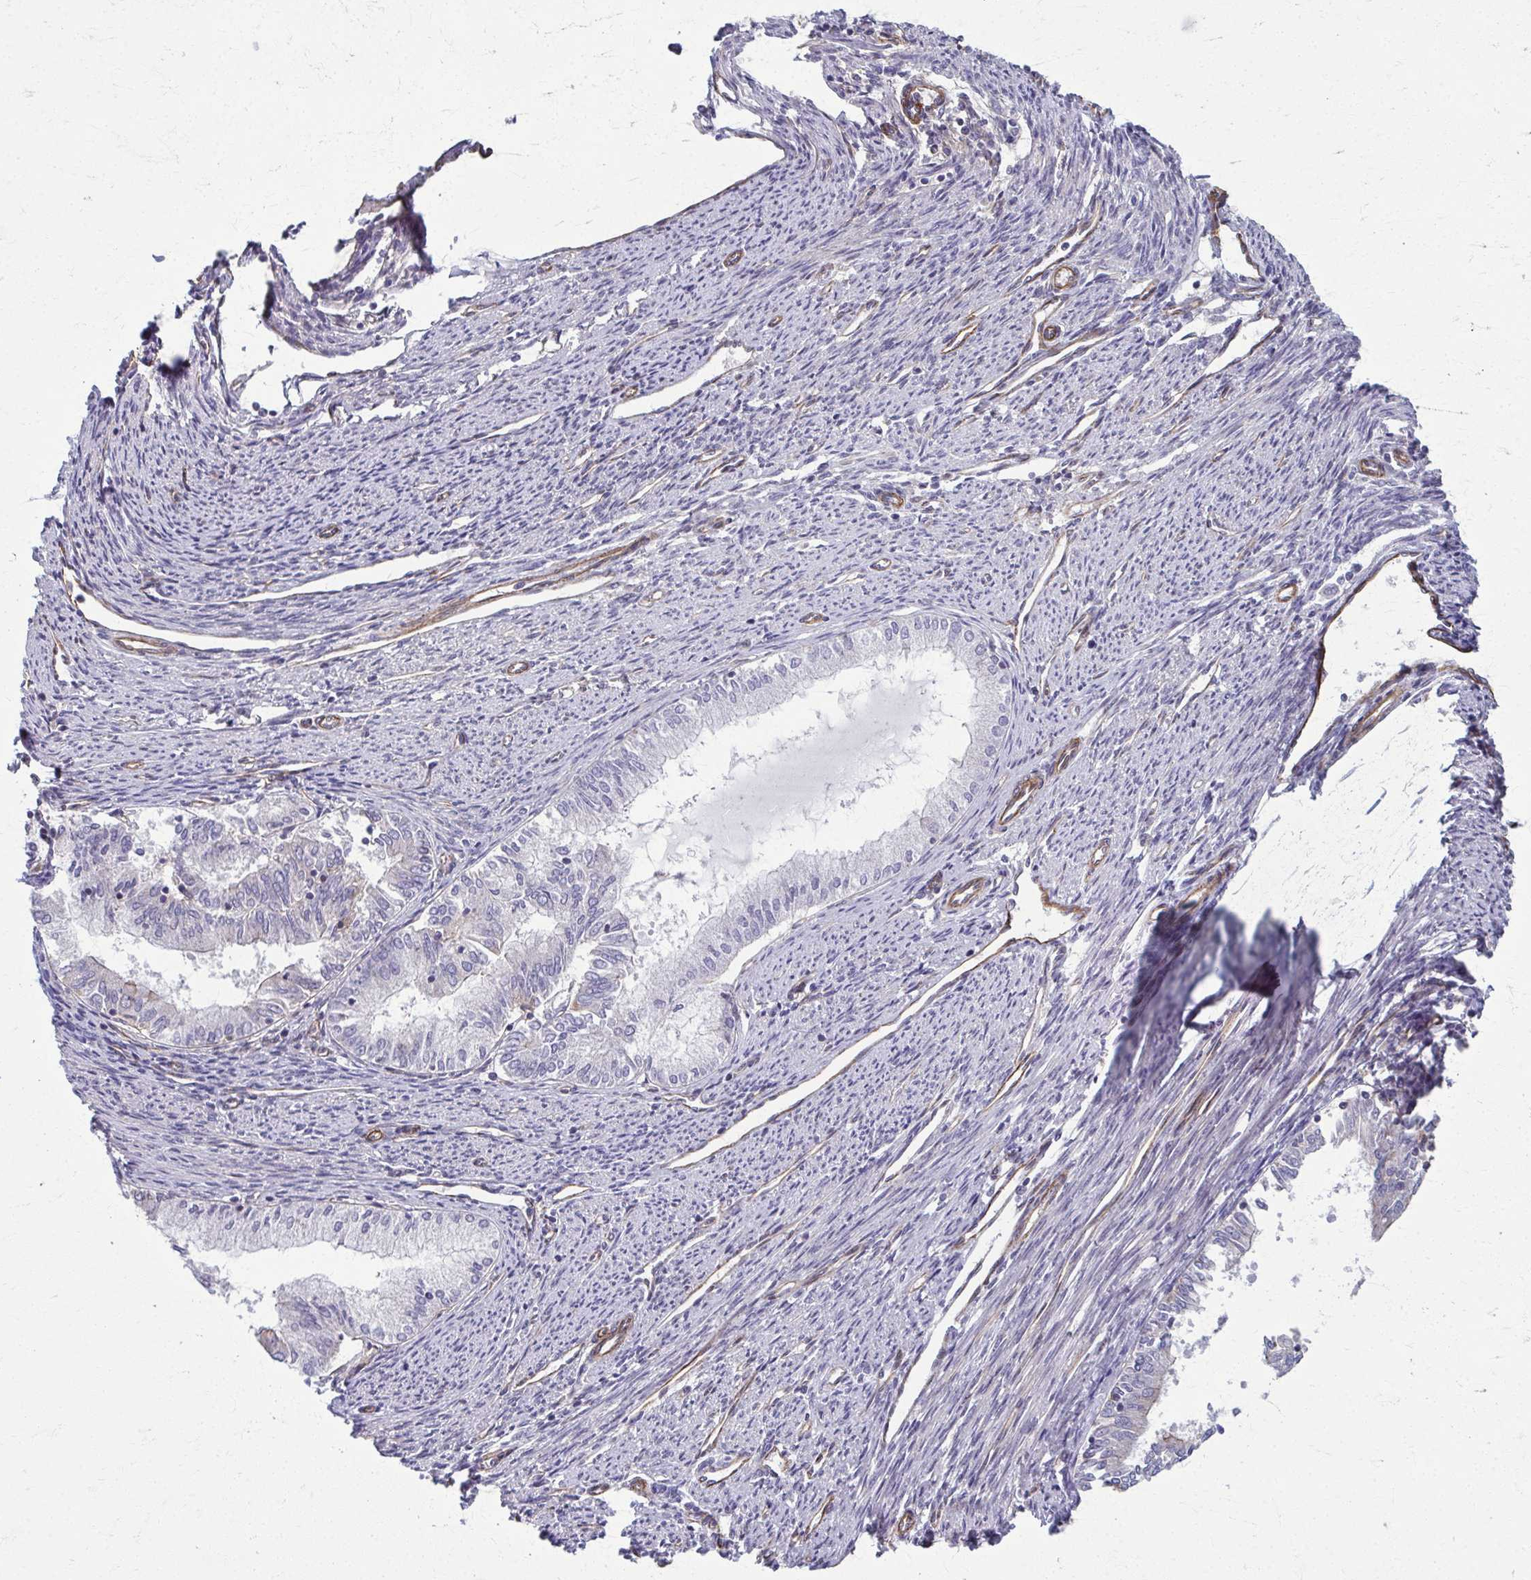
{"staining": {"intensity": "negative", "quantity": "none", "location": "none"}, "tissue": "endometrial cancer", "cell_type": "Tumor cells", "image_type": "cancer", "snomed": [{"axis": "morphology", "description": "Adenocarcinoma, NOS"}, {"axis": "topography", "description": "Endometrium"}], "caption": "Endometrial cancer (adenocarcinoma) was stained to show a protein in brown. There is no significant positivity in tumor cells. Brightfield microscopy of immunohistochemistry stained with DAB (brown) and hematoxylin (blue), captured at high magnification.", "gene": "EID2B", "patient": {"sex": "female", "age": 79}}